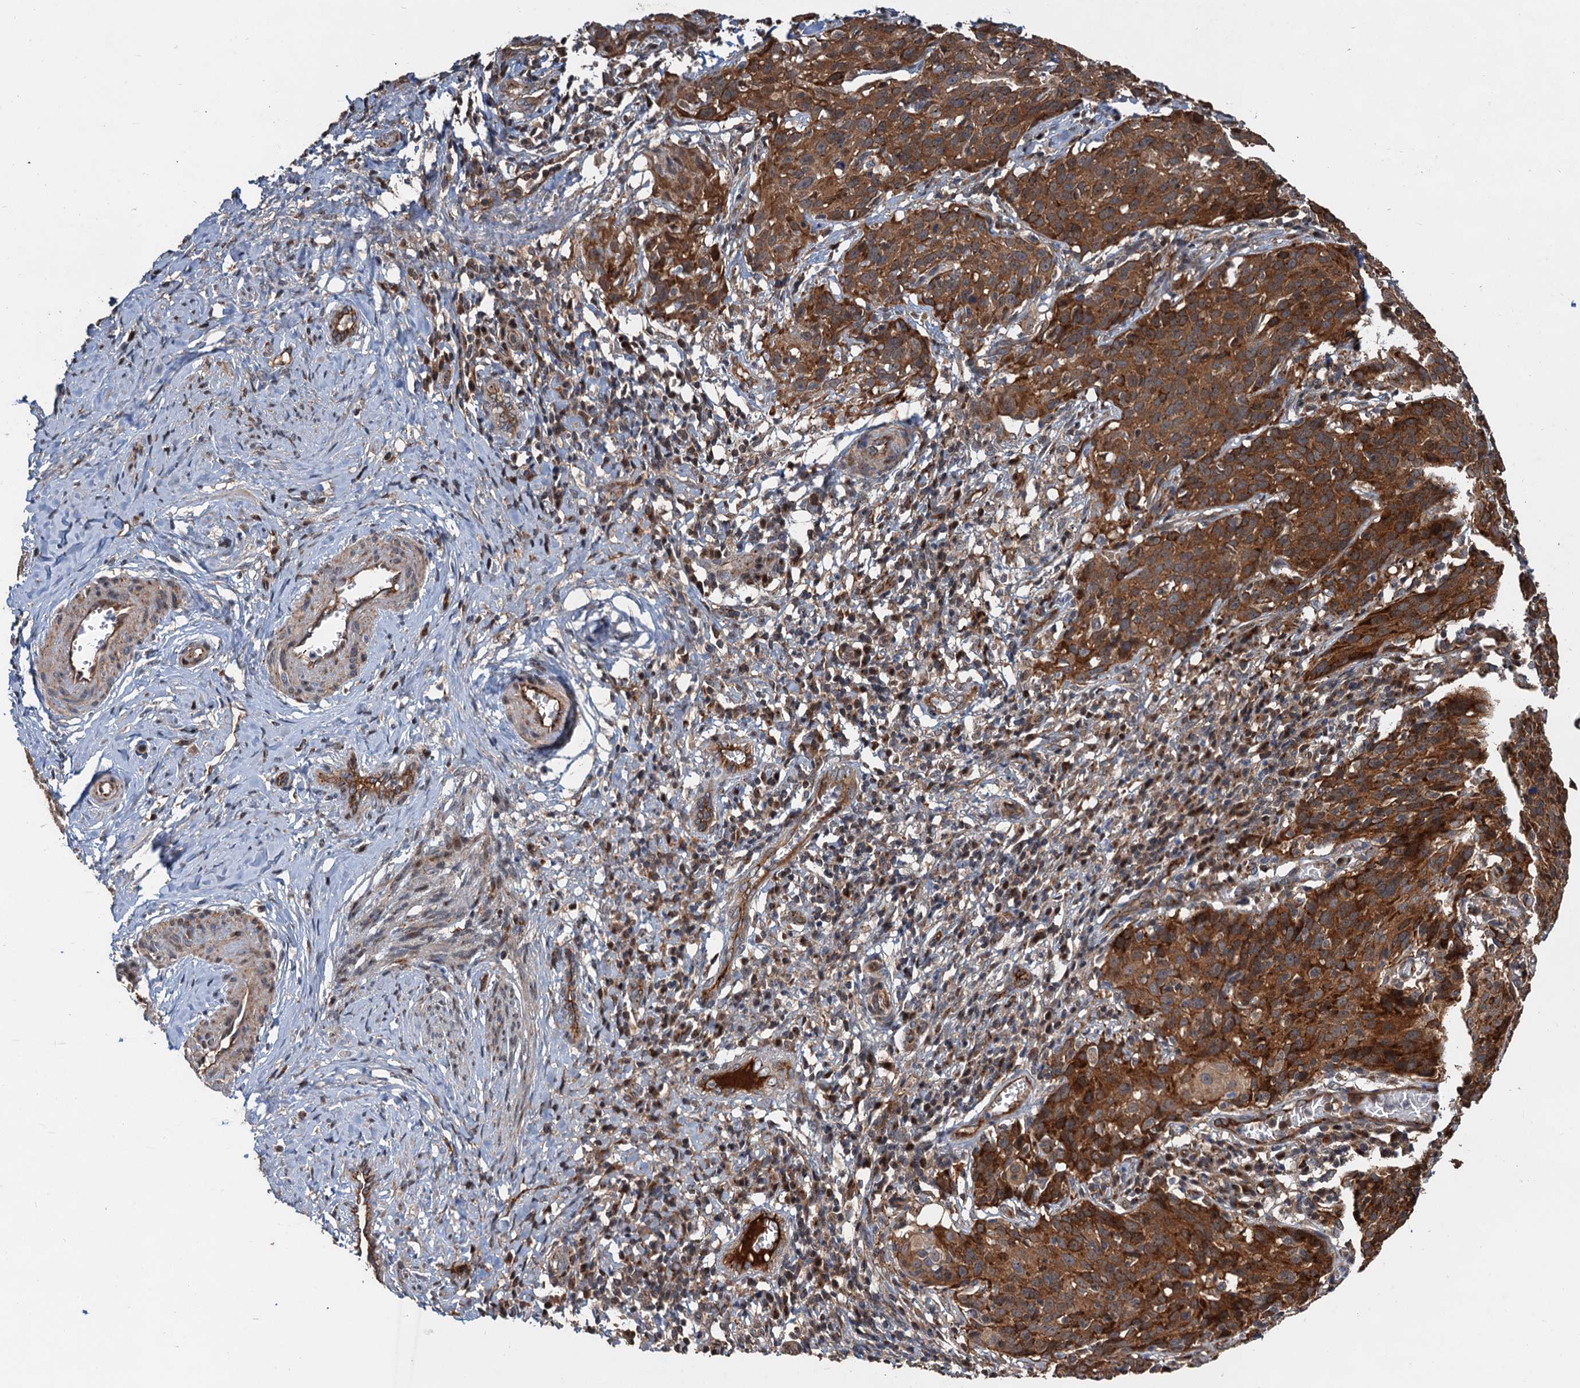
{"staining": {"intensity": "strong", "quantity": ">75%", "location": "cytoplasmic/membranous"}, "tissue": "cervical cancer", "cell_type": "Tumor cells", "image_type": "cancer", "snomed": [{"axis": "morphology", "description": "Squamous cell carcinoma, NOS"}, {"axis": "topography", "description": "Cervix"}], "caption": "Approximately >75% of tumor cells in cervical cancer (squamous cell carcinoma) demonstrate strong cytoplasmic/membranous protein positivity as visualized by brown immunohistochemical staining.", "gene": "DEXI", "patient": {"sex": "female", "age": 50}}